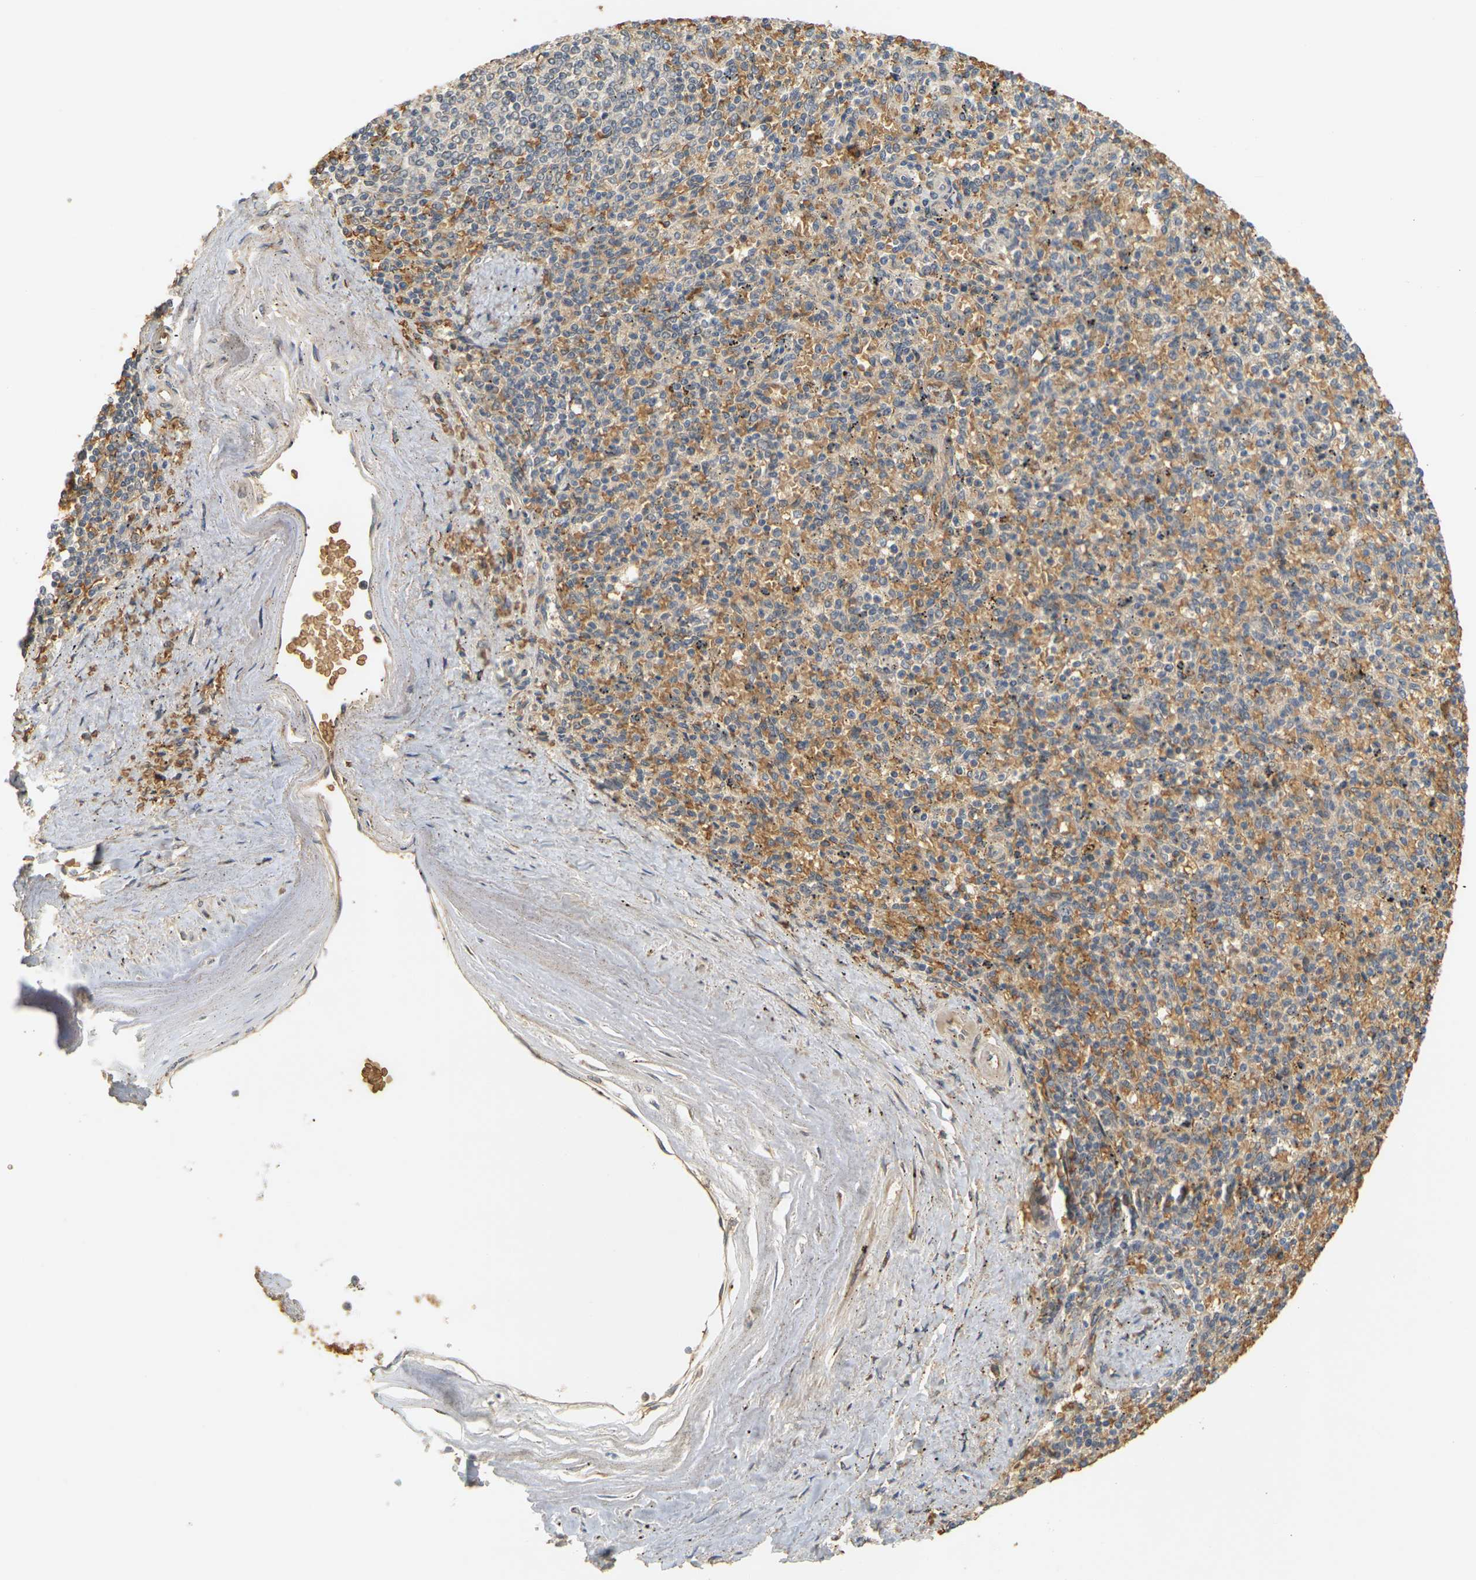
{"staining": {"intensity": "weak", "quantity": ">75%", "location": "cytoplasmic/membranous"}, "tissue": "spleen", "cell_type": "Cells in red pulp", "image_type": "normal", "snomed": [{"axis": "morphology", "description": "Normal tissue, NOS"}, {"axis": "topography", "description": "Spleen"}], "caption": "Immunohistochemical staining of unremarkable spleen reveals low levels of weak cytoplasmic/membranous staining in approximately >75% of cells in red pulp. (IHC, brightfield microscopy, high magnification).", "gene": "MEGF9", "patient": {"sex": "male", "age": 72}}